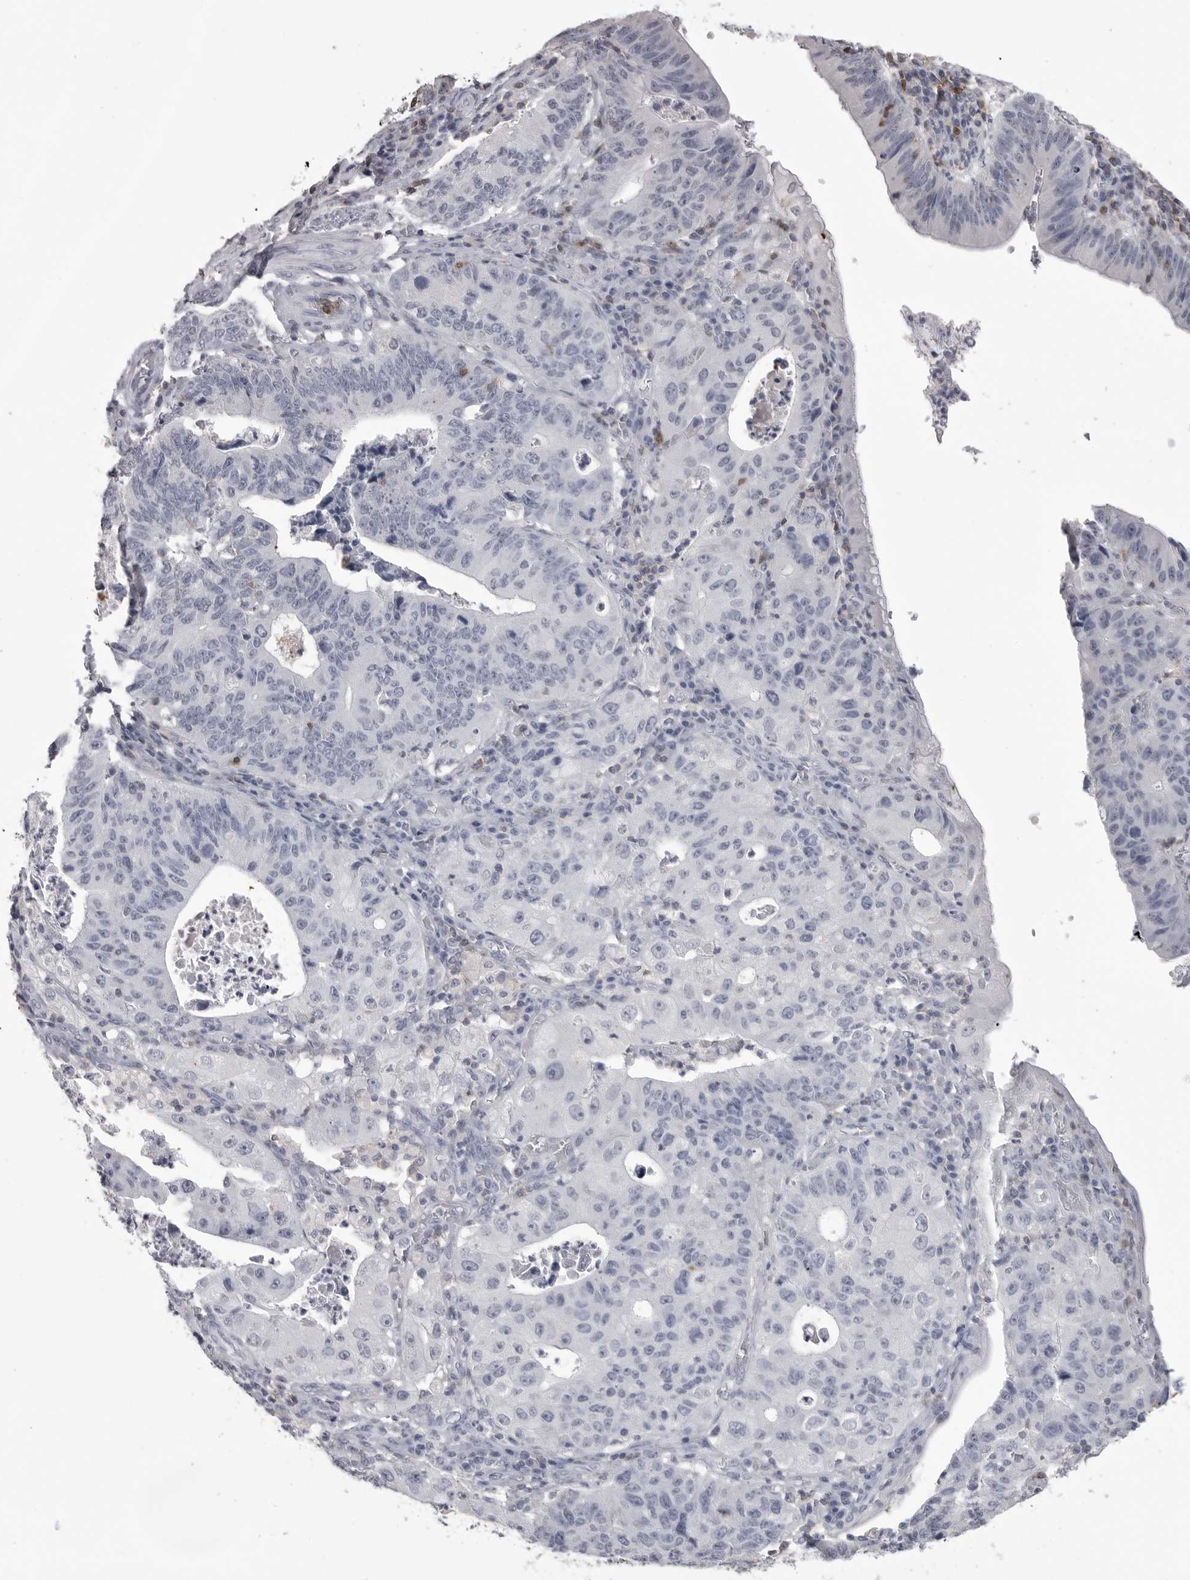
{"staining": {"intensity": "negative", "quantity": "none", "location": "none"}, "tissue": "stomach cancer", "cell_type": "Tumor cells", "image_type": "cancer", "snomed": [{"axis": "morphology", "description": "Adenocarcinoma, NOS"}, {"axis": "topography", "description": "Stomach"}], "caption": "Immunohistochemistry photomicrograph of neoplastic tissue: human stomach adenocarcinoma stained with DAB (3,3'-diaminobenzidine) displays no significant protein positivity in tumor cells.", "gene": "ITGAL", "patient": {"sex": "male", "age": 59}}